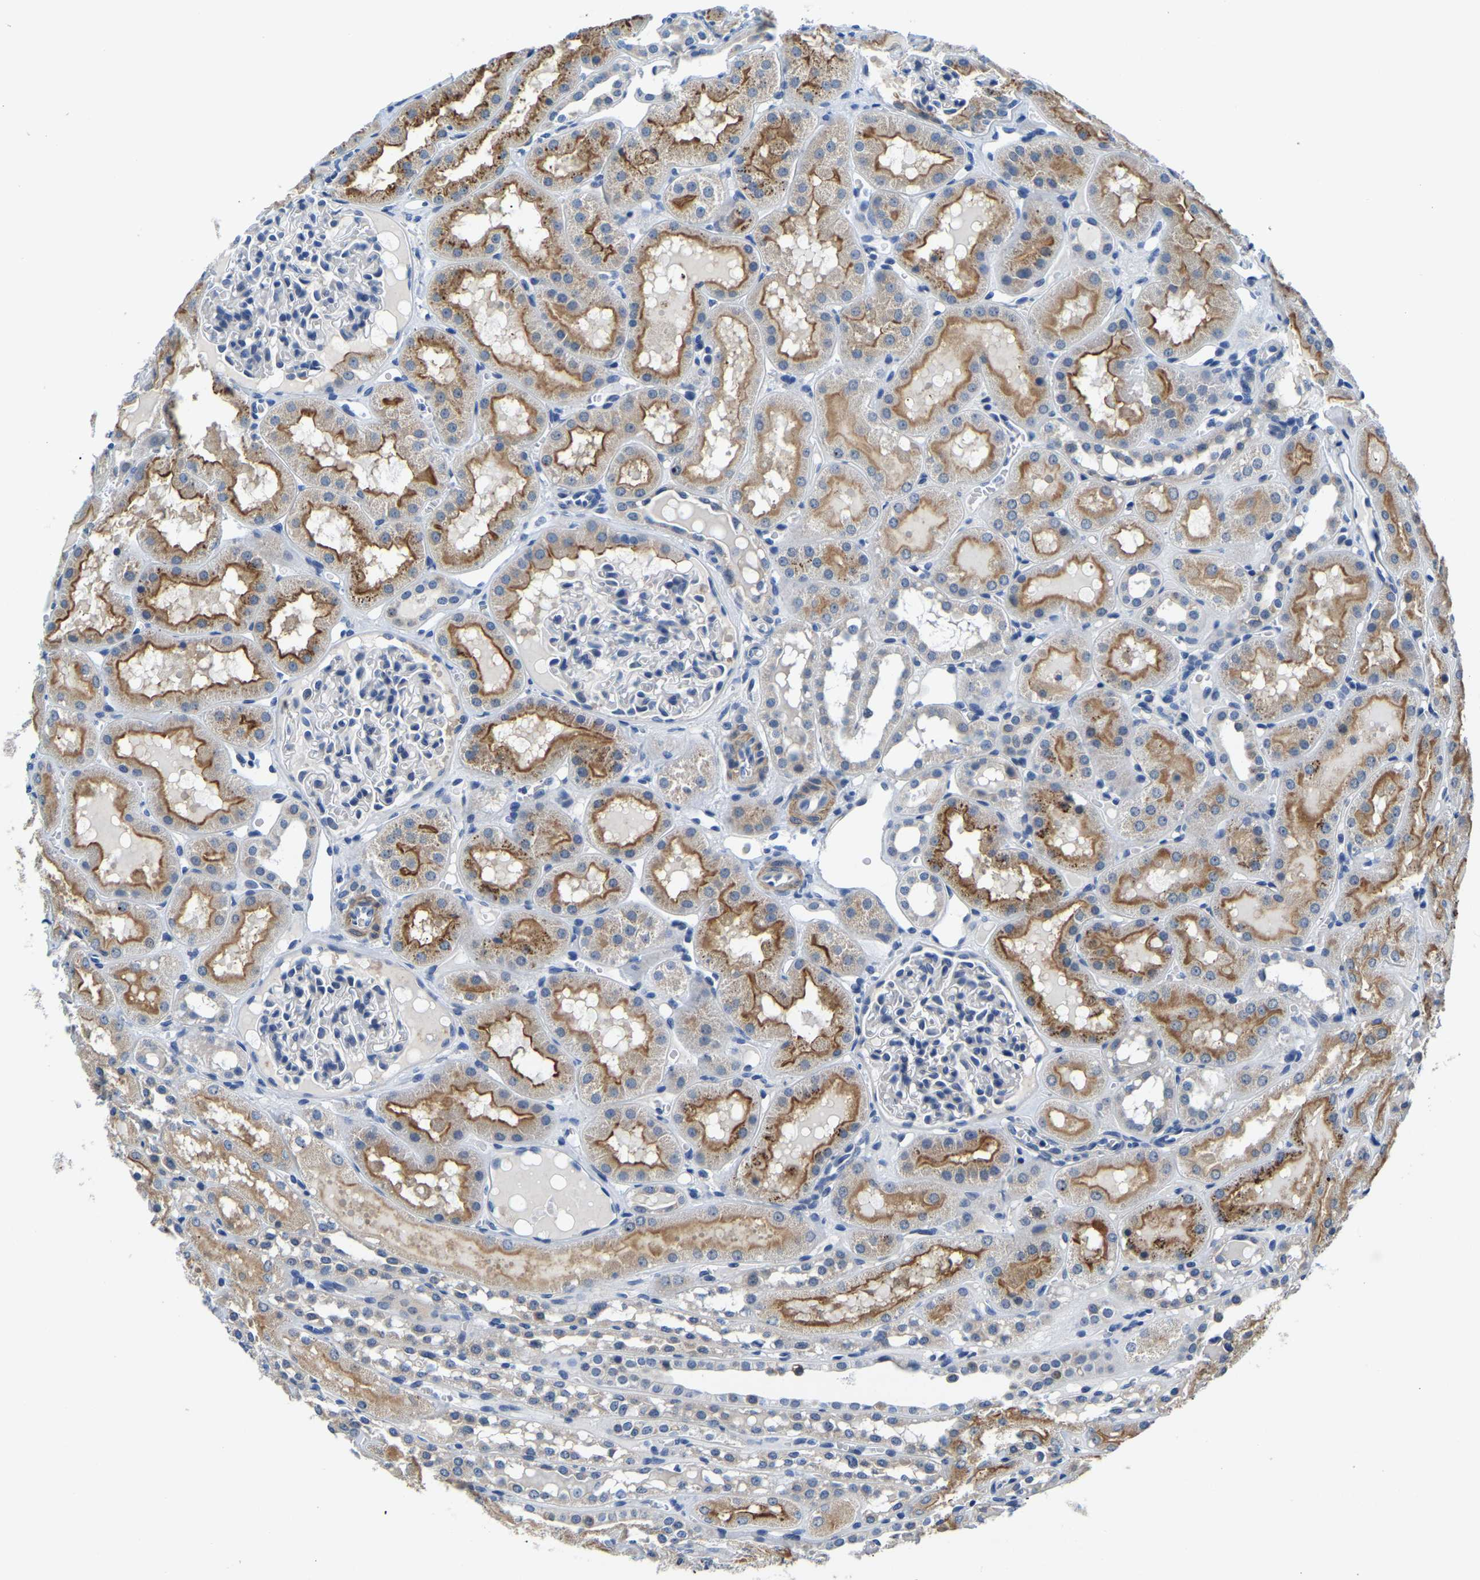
{"staining": {"intensity": "negative", "quantity": "none", "location": "none"}, "tissue": "kidney", "cell_type": "Cells in glomeruli", "image_type": "normal", "snomed": [{"axis": "morphology", "description": "Normal tissue, NOS"}, {"axis": "topography", "description": "Kidney"}, {"axis": "topography", "description": "Urinary bladder"}], "caption": "IHC photomicrograph of benign kidney: human kidney stained with DAB demonstrates no significant protein staining in cells in glomeruli.", "gene": "LIAS", "patient": {"sex": "male", "age": 16}}